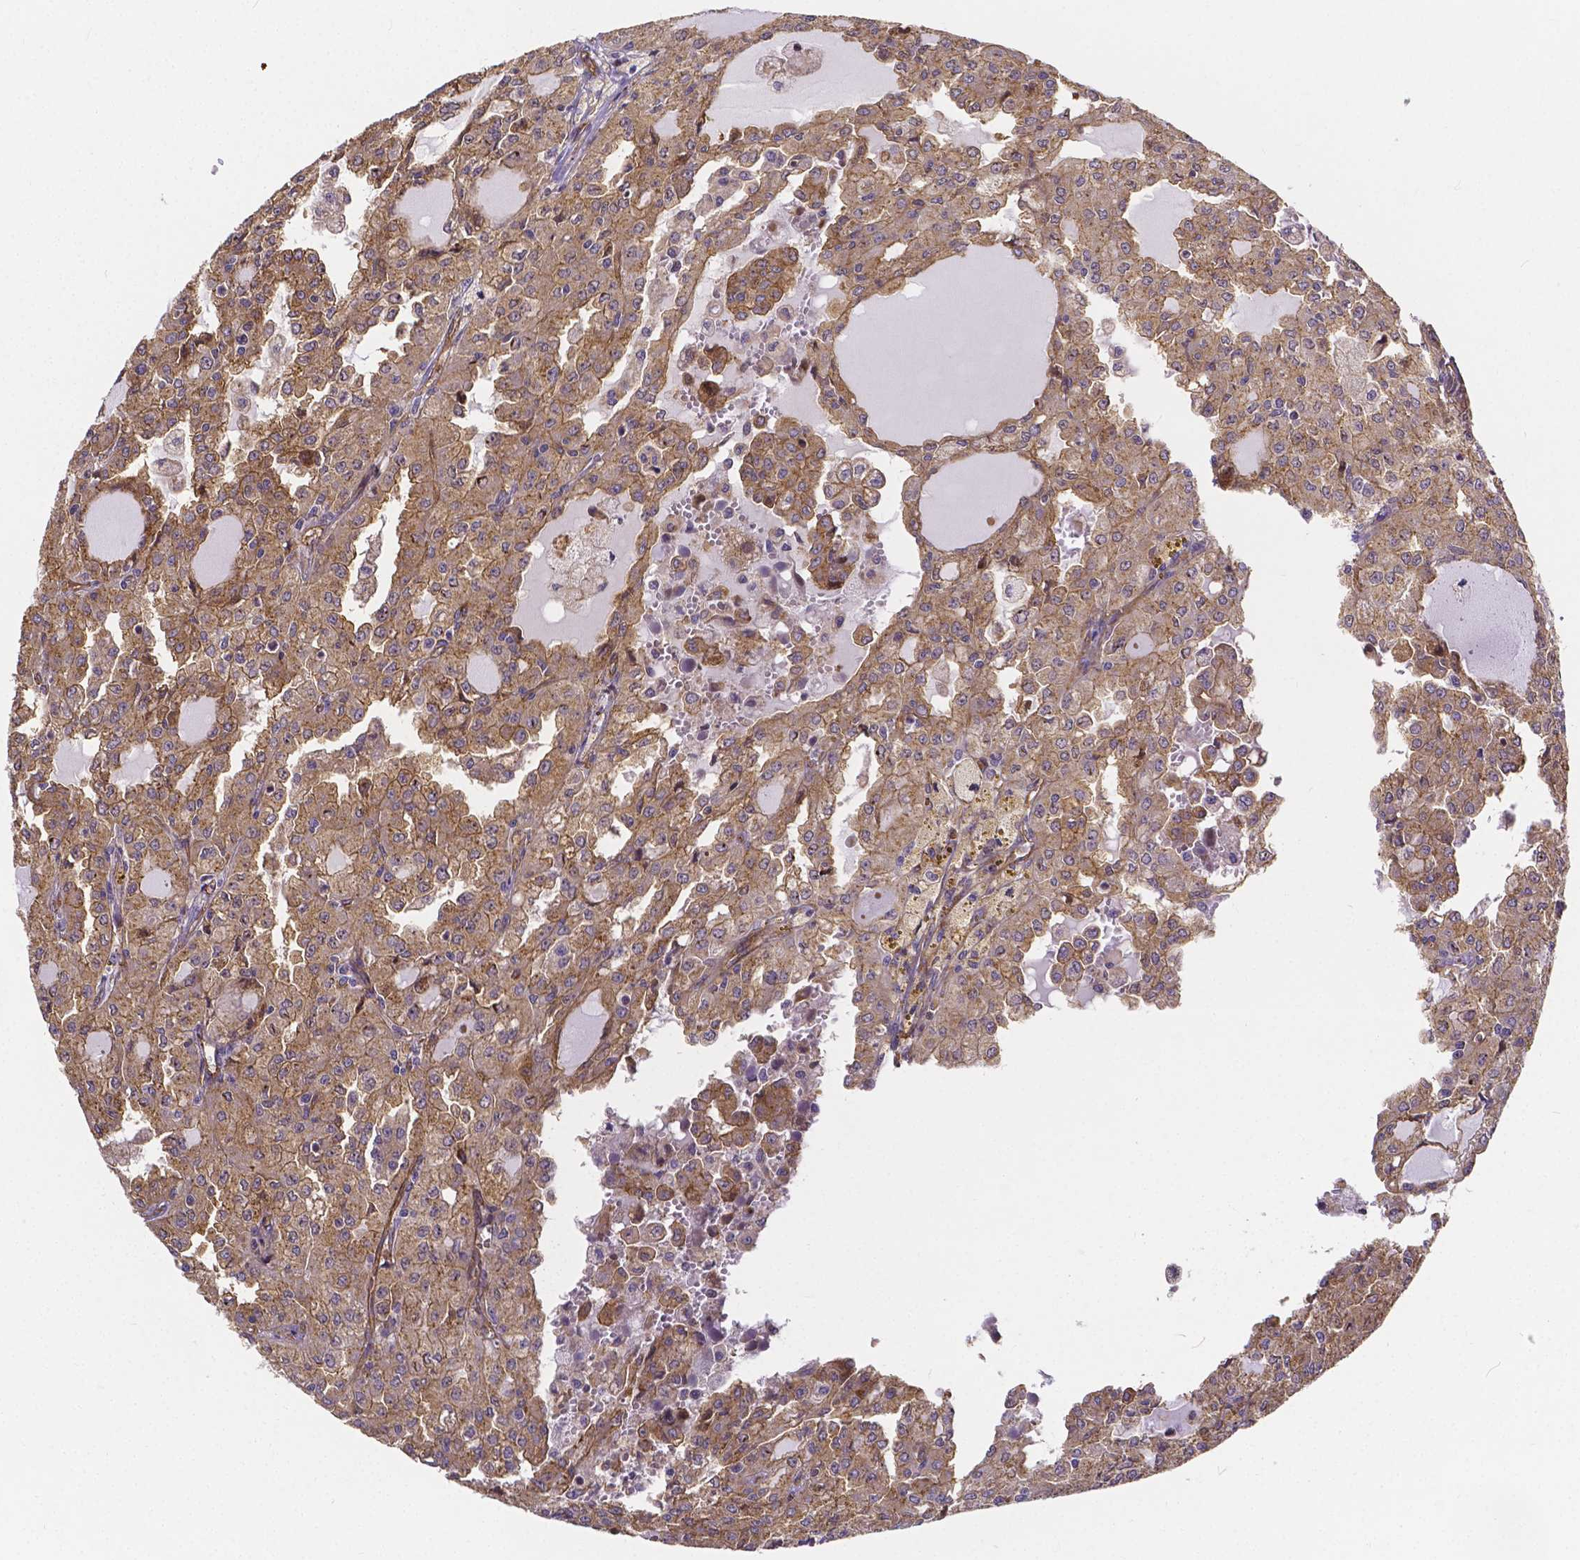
{"staining": {"intensity": "moderate", "quantity": ">75%", "location": "cytoplasmic/membranous"}, "tissue": "head and neck cancer", "cell_type": "Tumor cells", "image_type": "cancer", "snomed": [{"axis": "morphology", "description": "Adenocarcinoma, NOS"}, {"axis": "topography", "description": "Head-Neck"}], "caption": "Moderate cytoplasmic/membranous positivity for a protein is present in approximately >75% of tumor cells of head and neck cancer (adenocarcinoma) using IHC.", "gene": "CLINT1", "patient": {"sex": "male", "age": 64}}